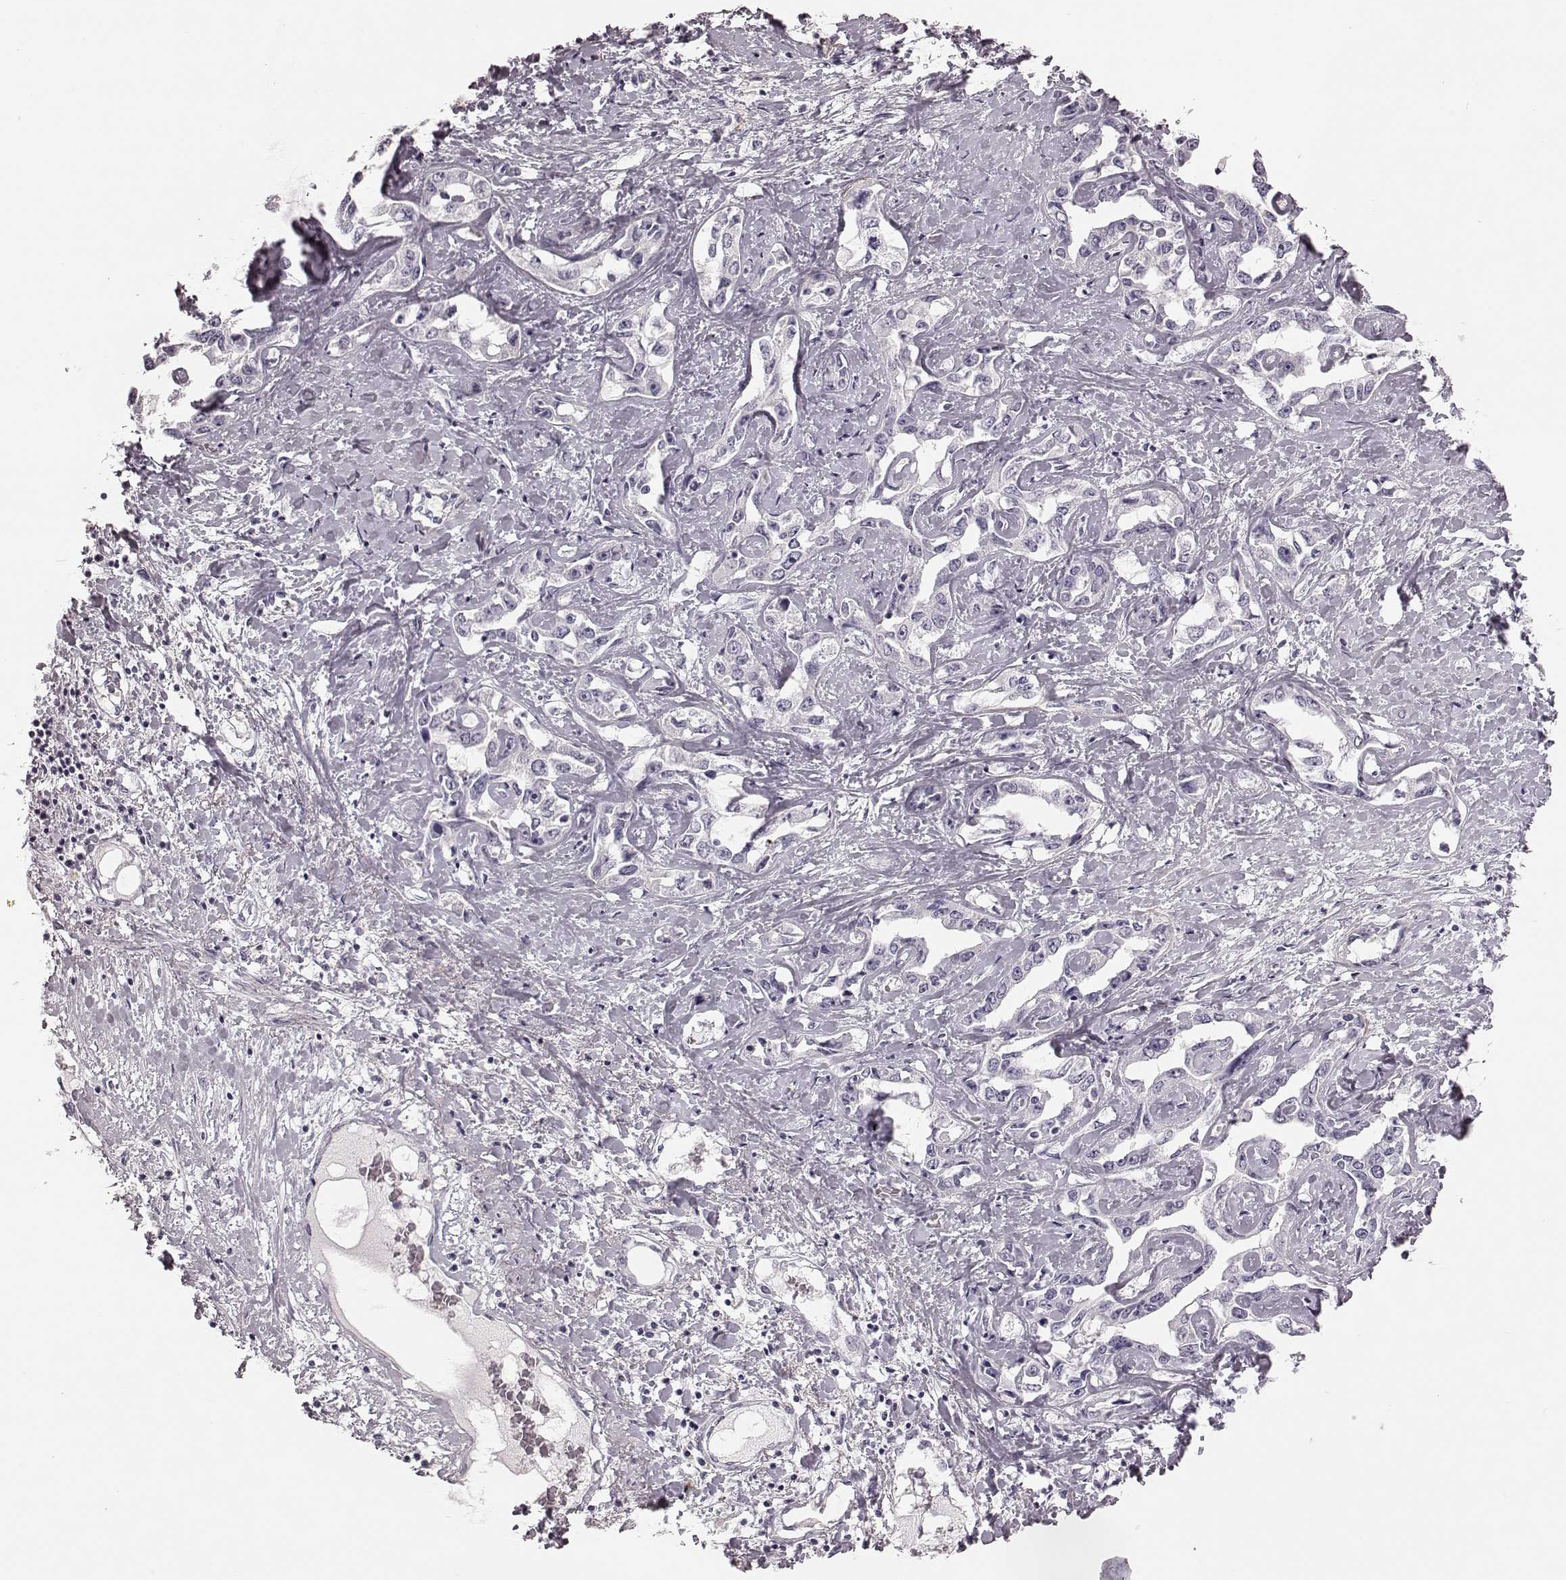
{"staining": {"intensity": "negative", "quantity": "none", "location": "none"}, "tissue": "liver cancer", "cell_type": "Tumor cells", "image_type": "cancer", "snomed": [{"axis": "morphology", "description": "Cholangiocarcinoma"}, {"axis": "topography", "description": "Liver"}], "caption": "This image is of liver cancer stained with immunohistochemistry to label a protein in brown with the nuclei are counter-stained blue. There is no positivity in tumor cells.", "gene": "ZNF433", "patient": {"sex": "male", "age": 59}}